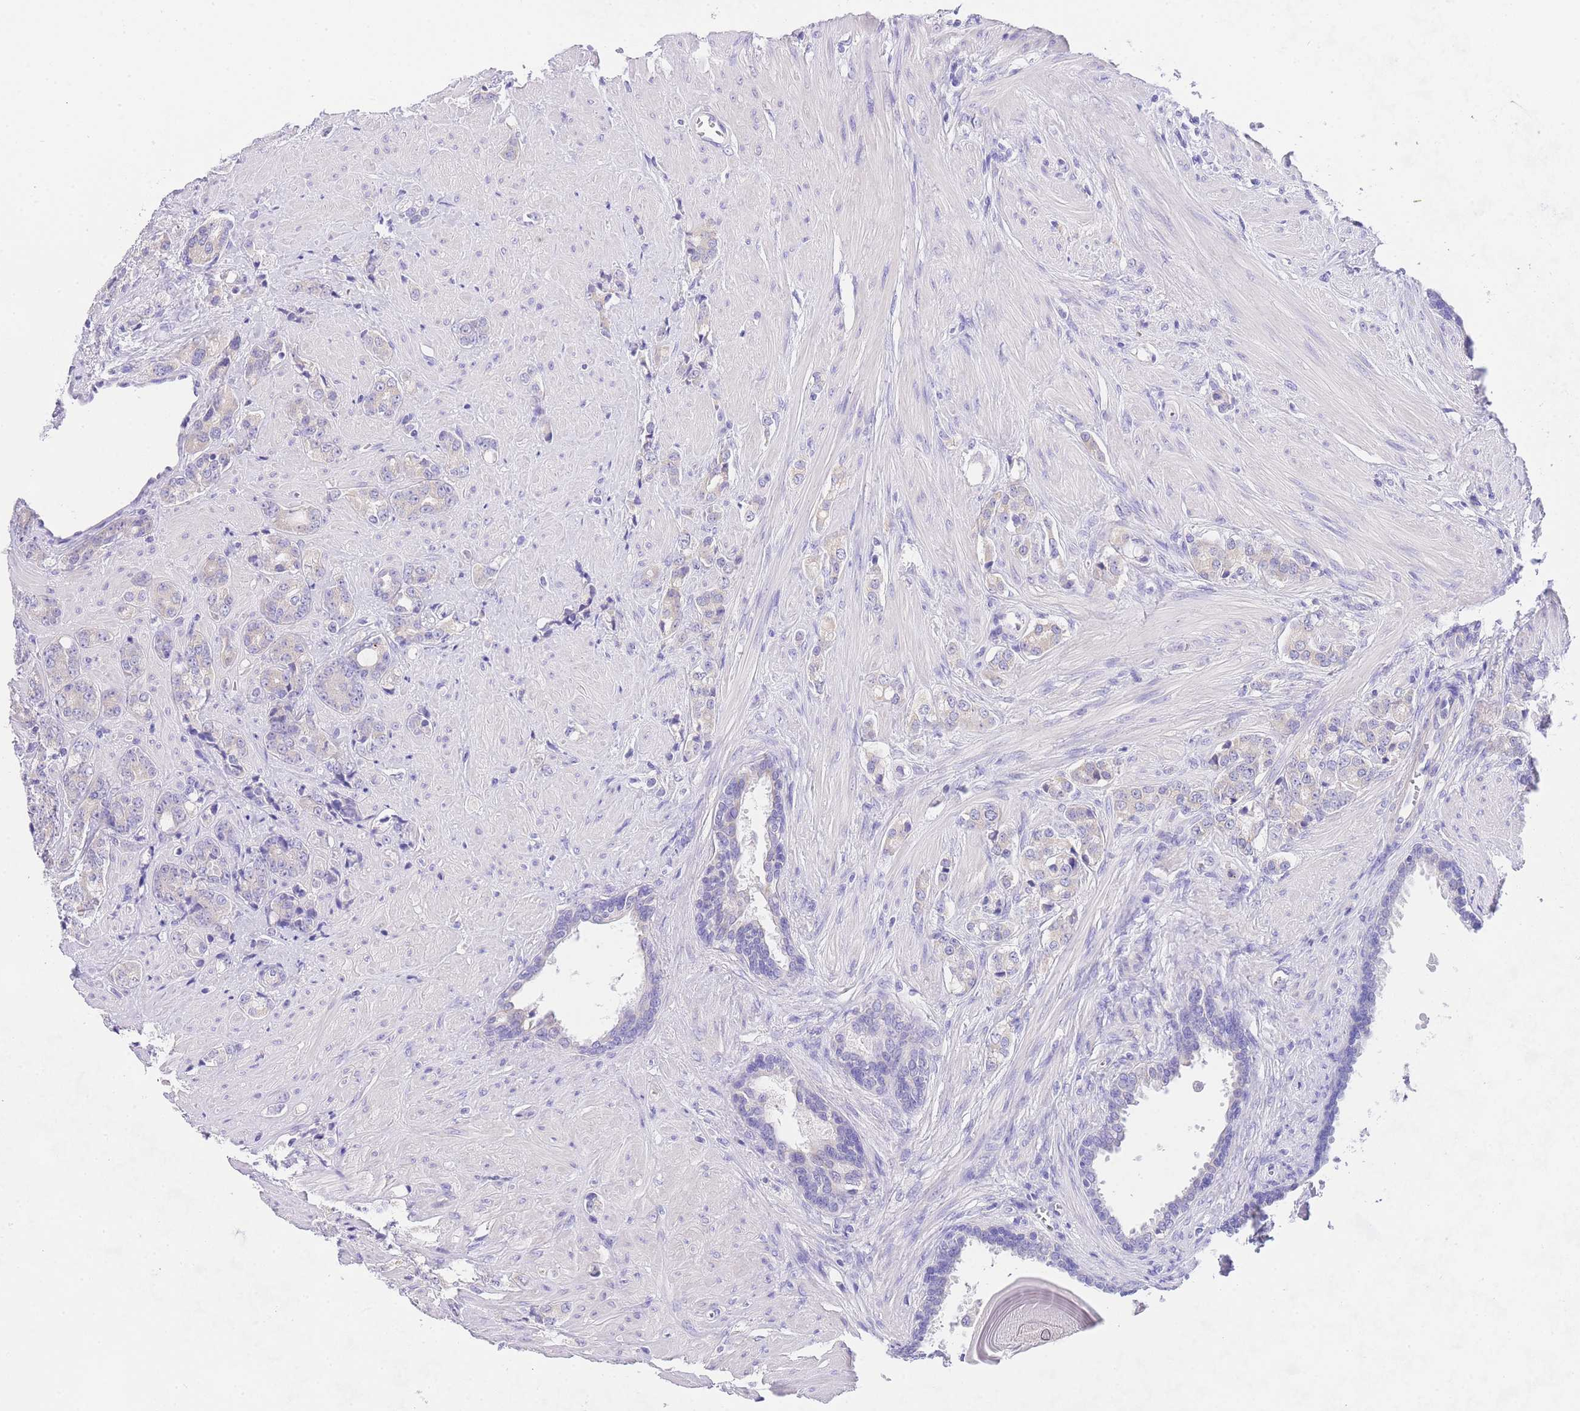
{"staining": {"intensity": "negative", "quantity": "none", "location": "none"}, "tissue": "prostate cancer", "cell_type": "Tumor cells", "image_type": "cancer", "snomed": [{"axis": "morphology", "description": "Adenocarcinoma, High grade"}, {"axis": "topography", "description": "Prostate"}], "caption": "The IHC photomicrograph has no significant expression in tumor cells of adenocarcinoma (high-grade) (prostate) tissue.", "gene": "EPN2", "patient": {"sex": "male", "age": 62}}